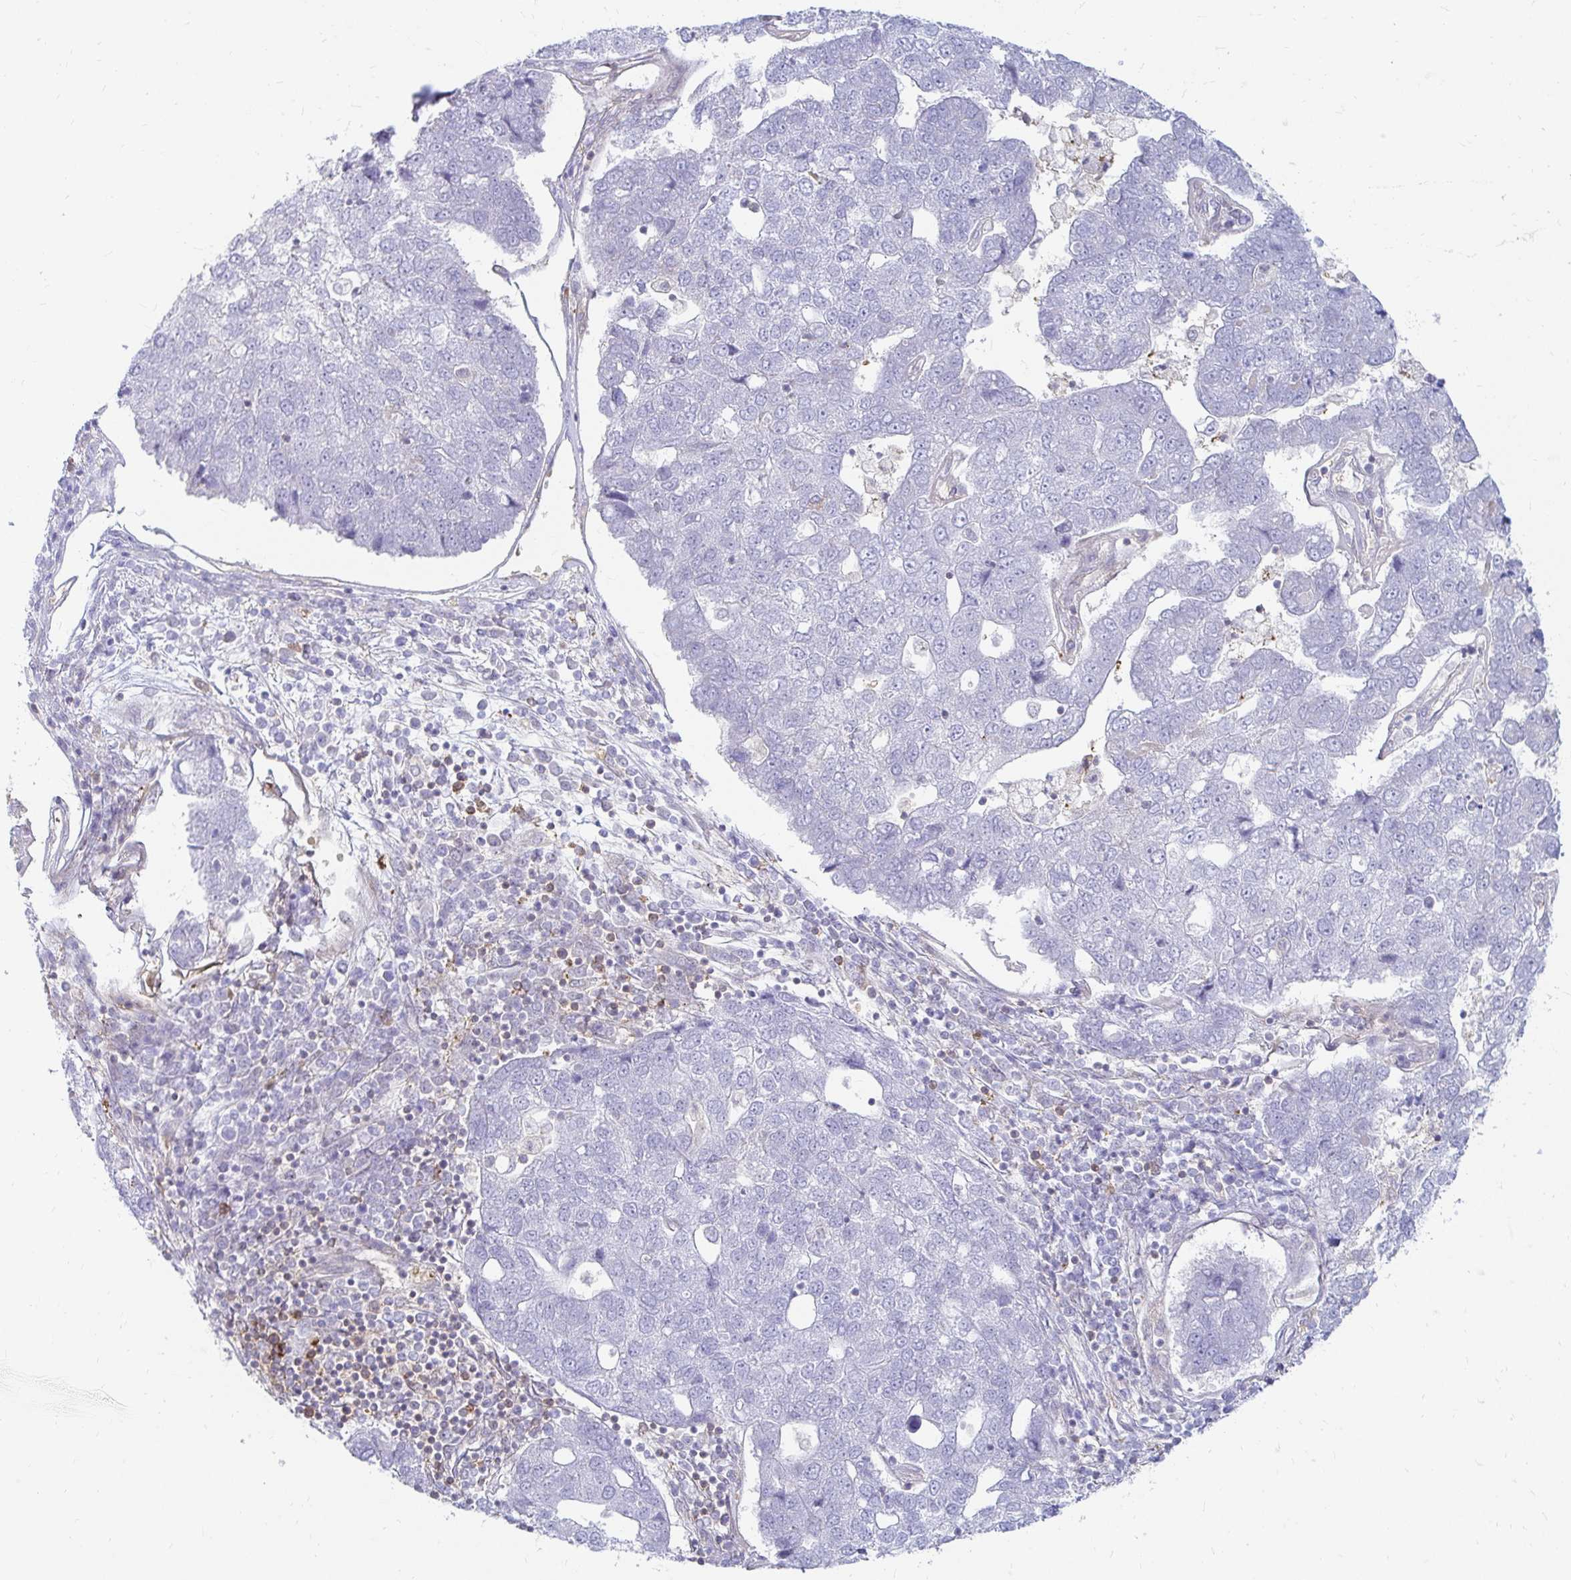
{"staining": {"intensity": "negative", "quantity": "none", "location": "none"}, "tissue": "pancreatic cancer", "cell_type": "Tumor cells", "image_type": "cancer", "snomed": [{"axis": "morphology", "description": "Adenocarcinoma, NOS"}, {"axis": "topography", "description": "Pancreas"}], "caption": "IHC micrograph of neoplastic tissue: pancreatic cancer (adenocarcinoma) stained with DAB (3,3'-diaminobenzidine) demonstrates no significant protein positivity in tumor cells.", "gene": "CAST", "patient": {"sex": "female", "age": 61}}